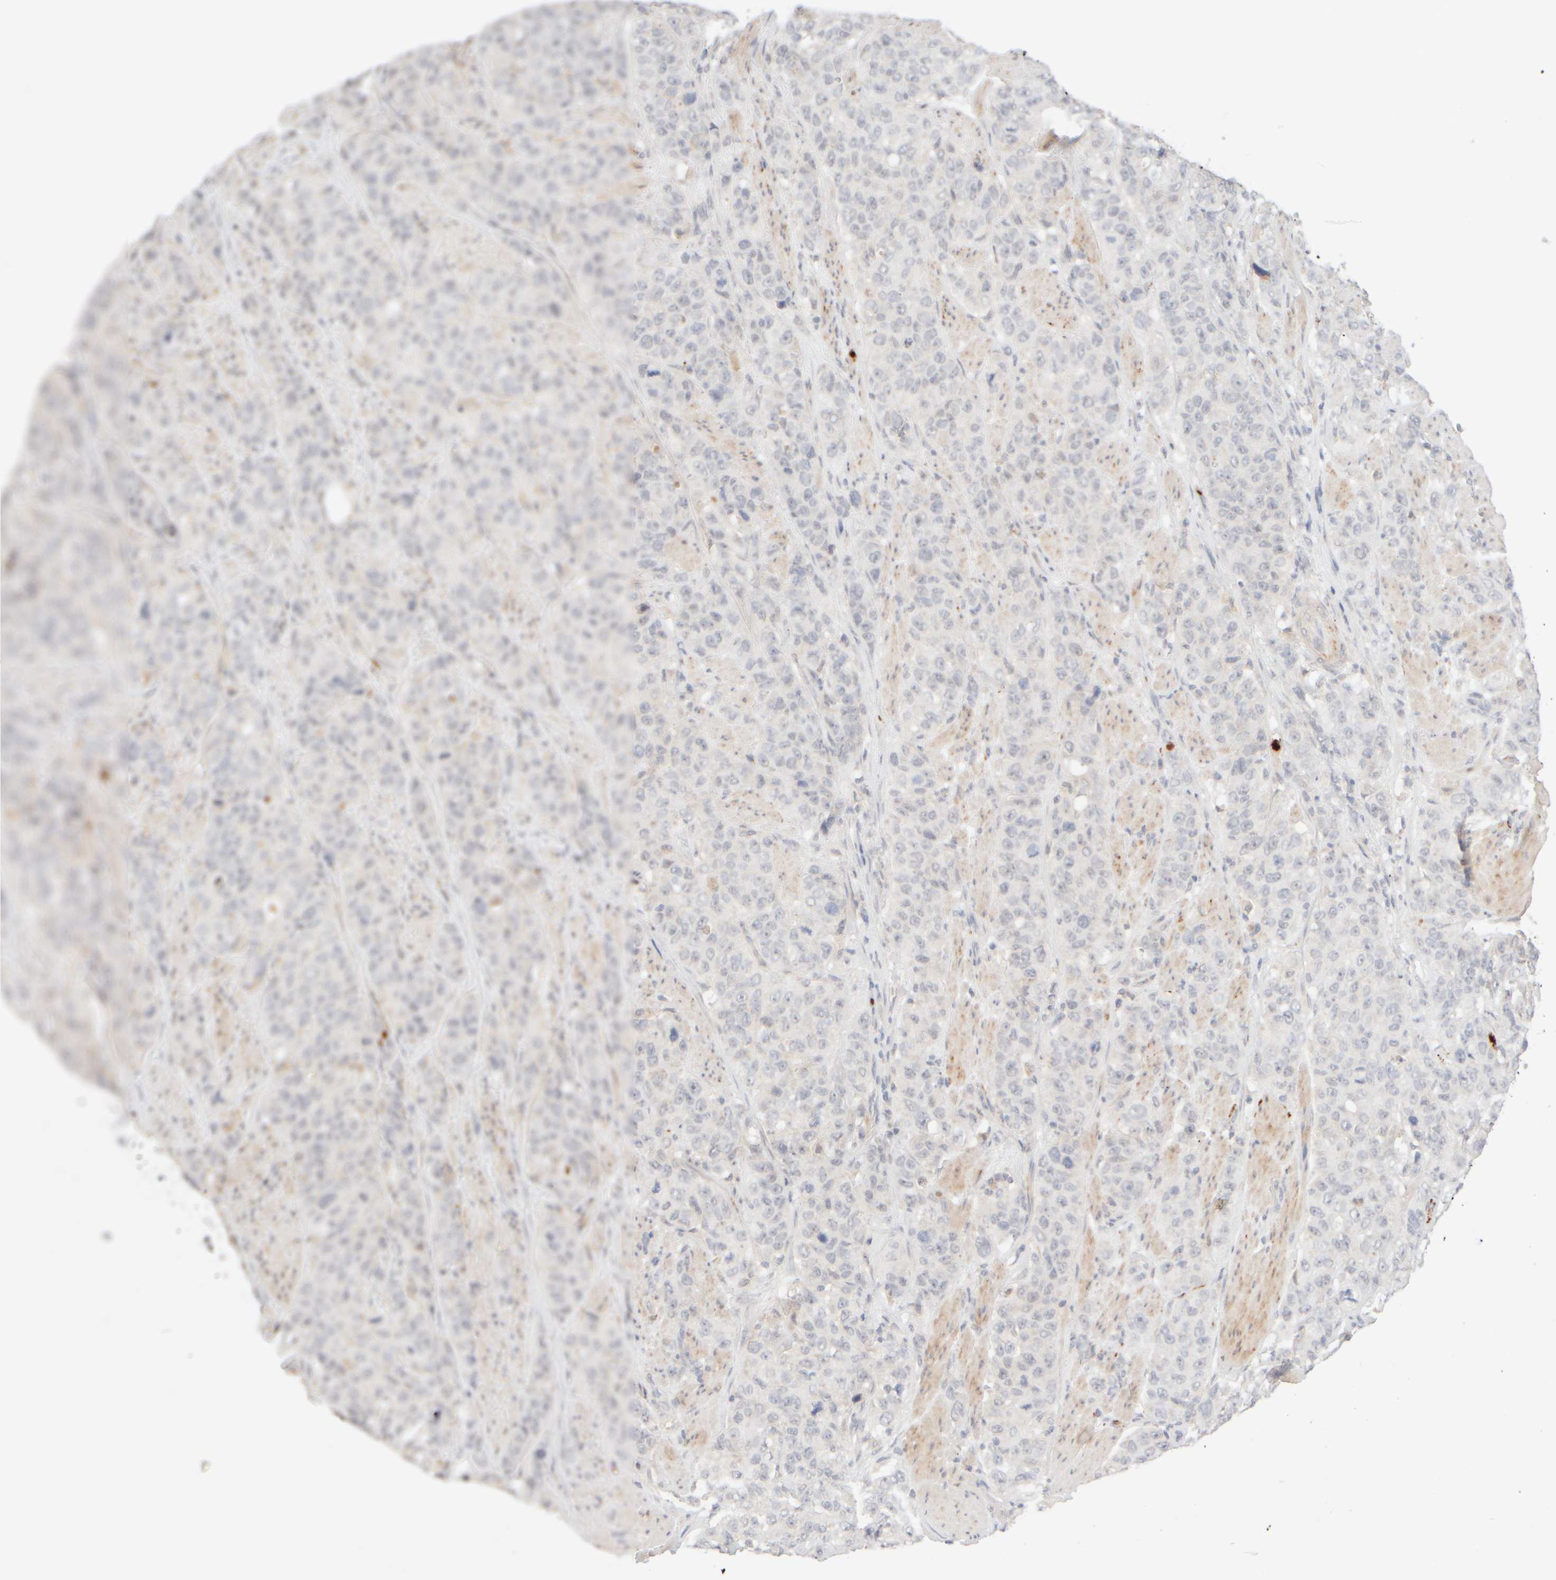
{"staining": {"intensity": "negative", "quantity": "none", "location": "none"}, "tissue": "stomach cancer", "cell_type": "Tumor cells", "image_type": "cancer", "snomed": [{"axis": "morphology", "description": "Adenocarcinoma, NOS"}, {"axis": "topography", "description": "Stomach"}], "caption": "Micrograph shows no significant protein staining in tumor cells of stomach cancer (adenocarcinoma).", "gene": "SNTB1", "patient": {"sex": "male", "age": 48}}